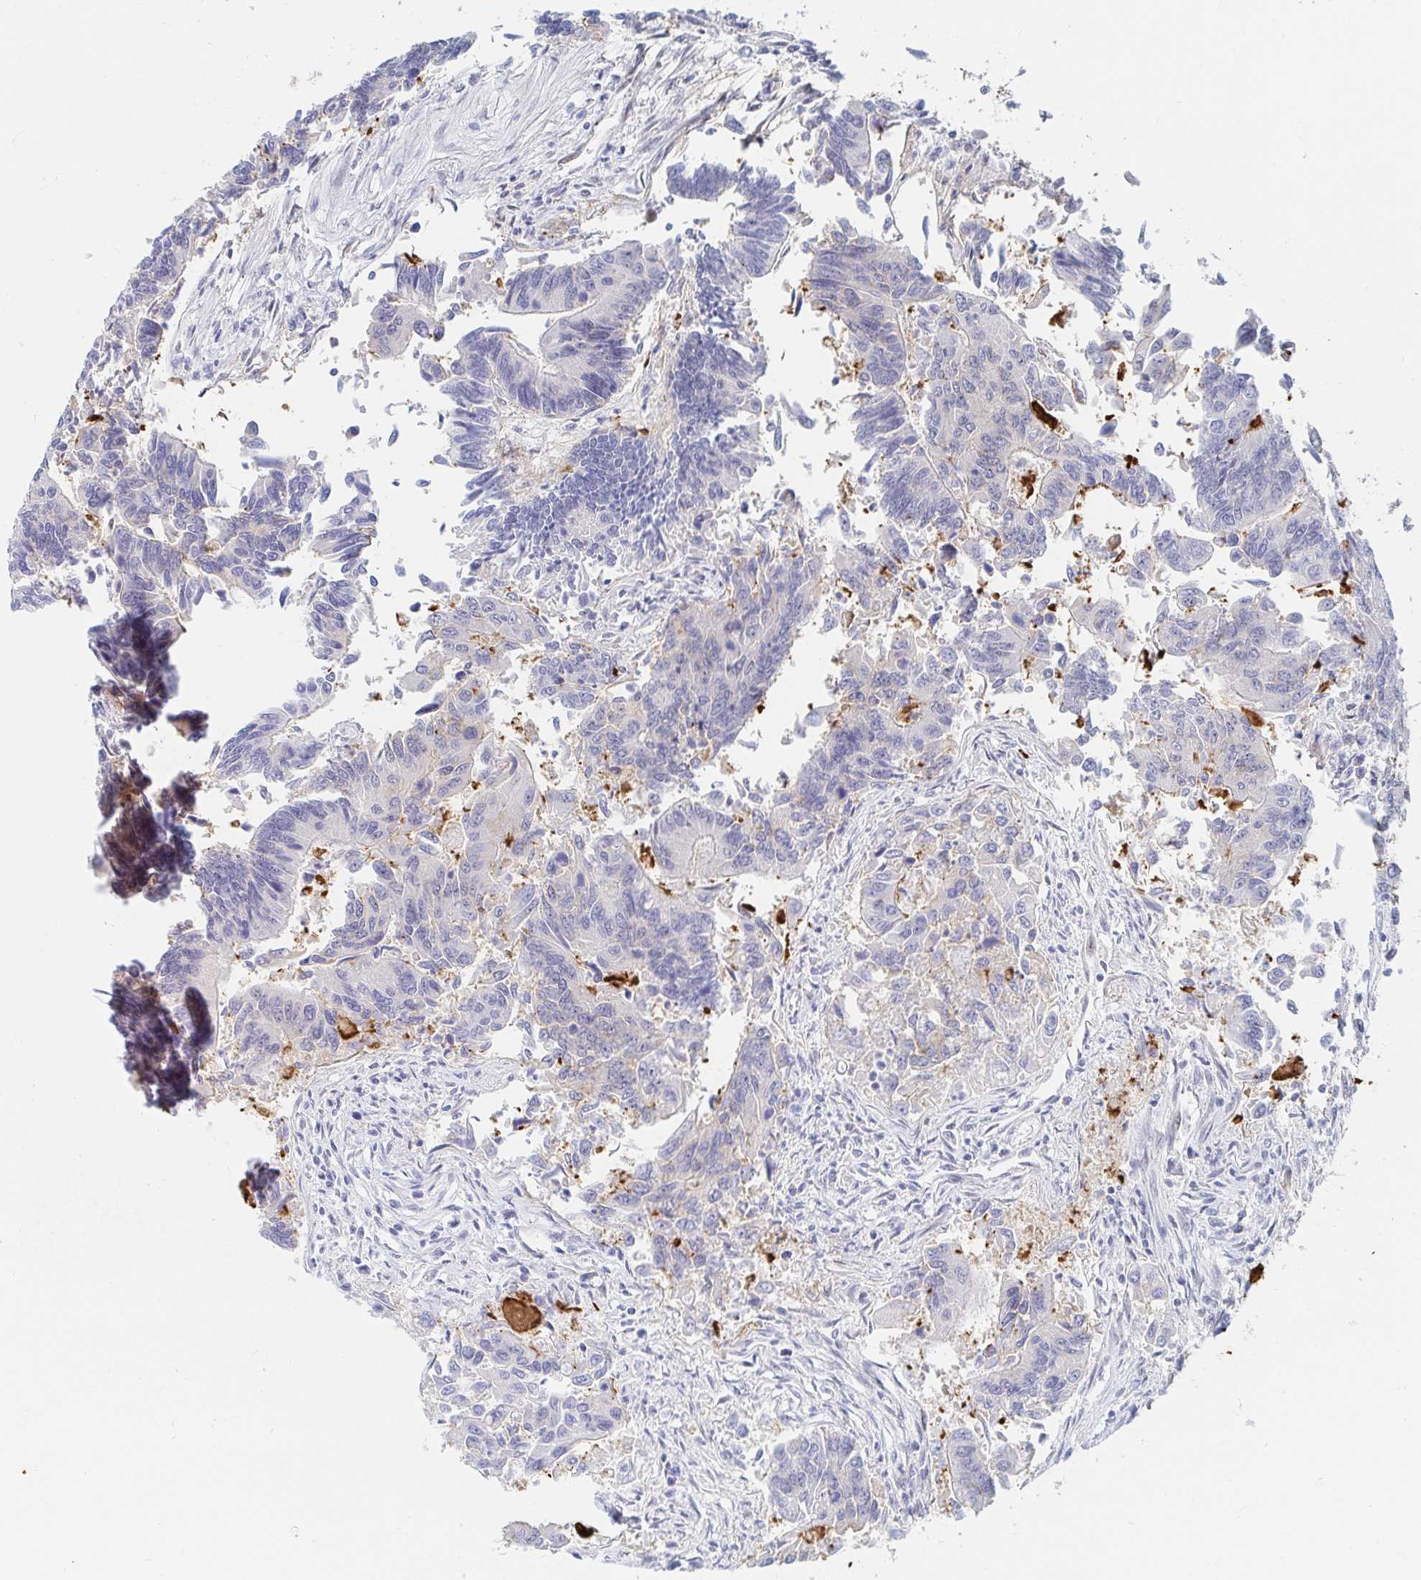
{"staining": {"intensity": "negative", "quantity": "none", "location": "none"}, "tissue": "colorectal cancer", "cell_type": "Tumor cells", "image_type": "cancer", "snomed": [{"axis": "morphology", "description": "Adenocarcinoma, NOS"}, {"axis": "topography", "description": "Colon"}], "caption": "This image is of colorectal cancer stained with IHC to label a protein in brown with the nuclei are counter-stained blue. There is no staining in tumor cells.", "gene": "COL28A1", "patient": {"sex": "female", "age": 67}}